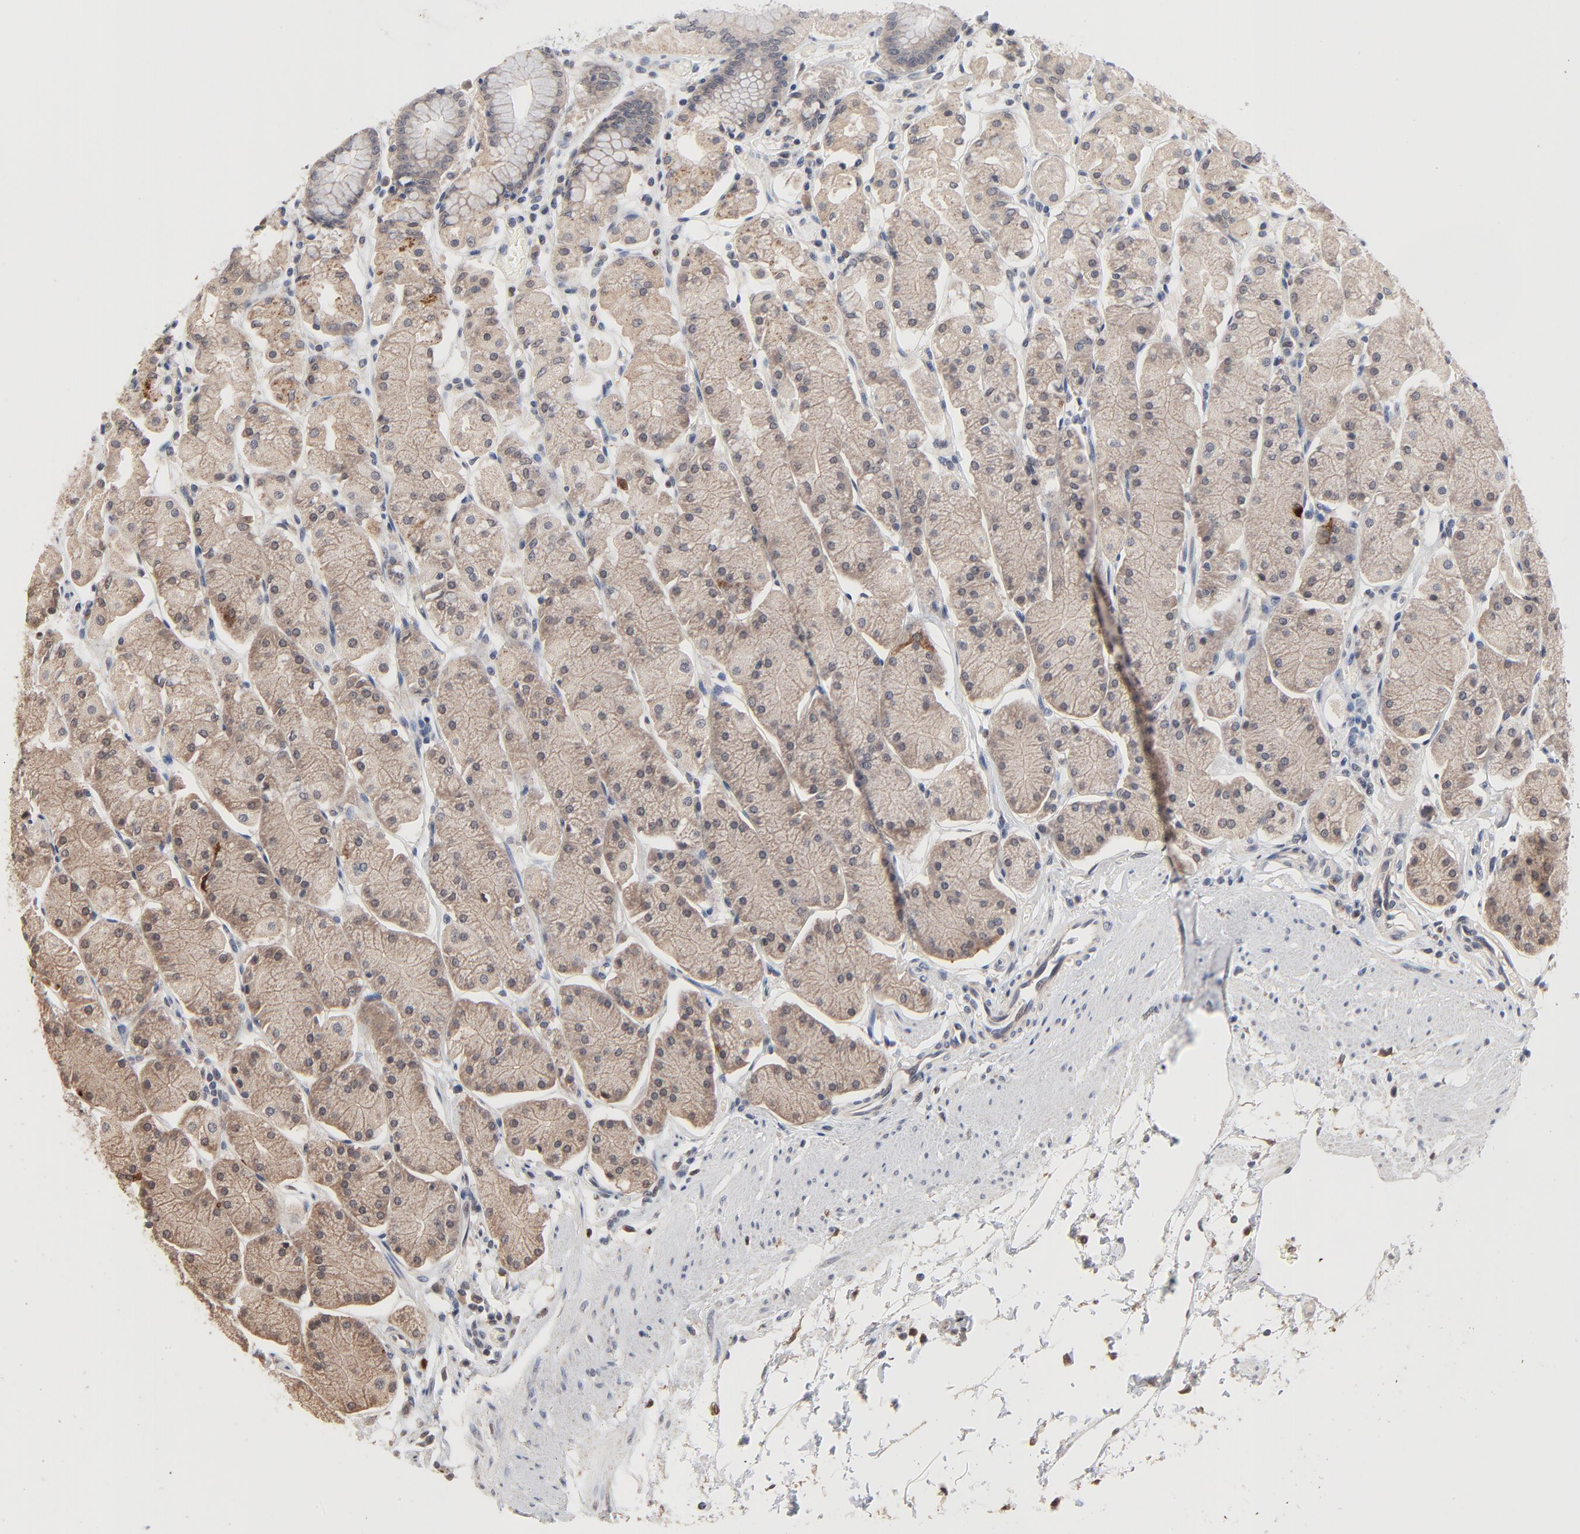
{"staining": {"intensity": "moderate", "quantity": ">75%", "location": "cytoplasmic/membranous"}, "tissue": "stomach", "cell_type": "Glandular cells", "image_type": "normal", "snomed": [{"axis": "morphology", "description": "Normal tissue, NOS"}, {"axis": "topography", "description": "Stomach, upper"}, {"axis": "topography", "description": "Stomach"}], "caption": "Protein staining by immunohistochemistry (IHC) shows moderate cytoplasmic/membranous expression in about >75% of glandular cells in unremarkable stomach.", "gene": "MSL2", "patient": {"sex": "male", "age": 76}}